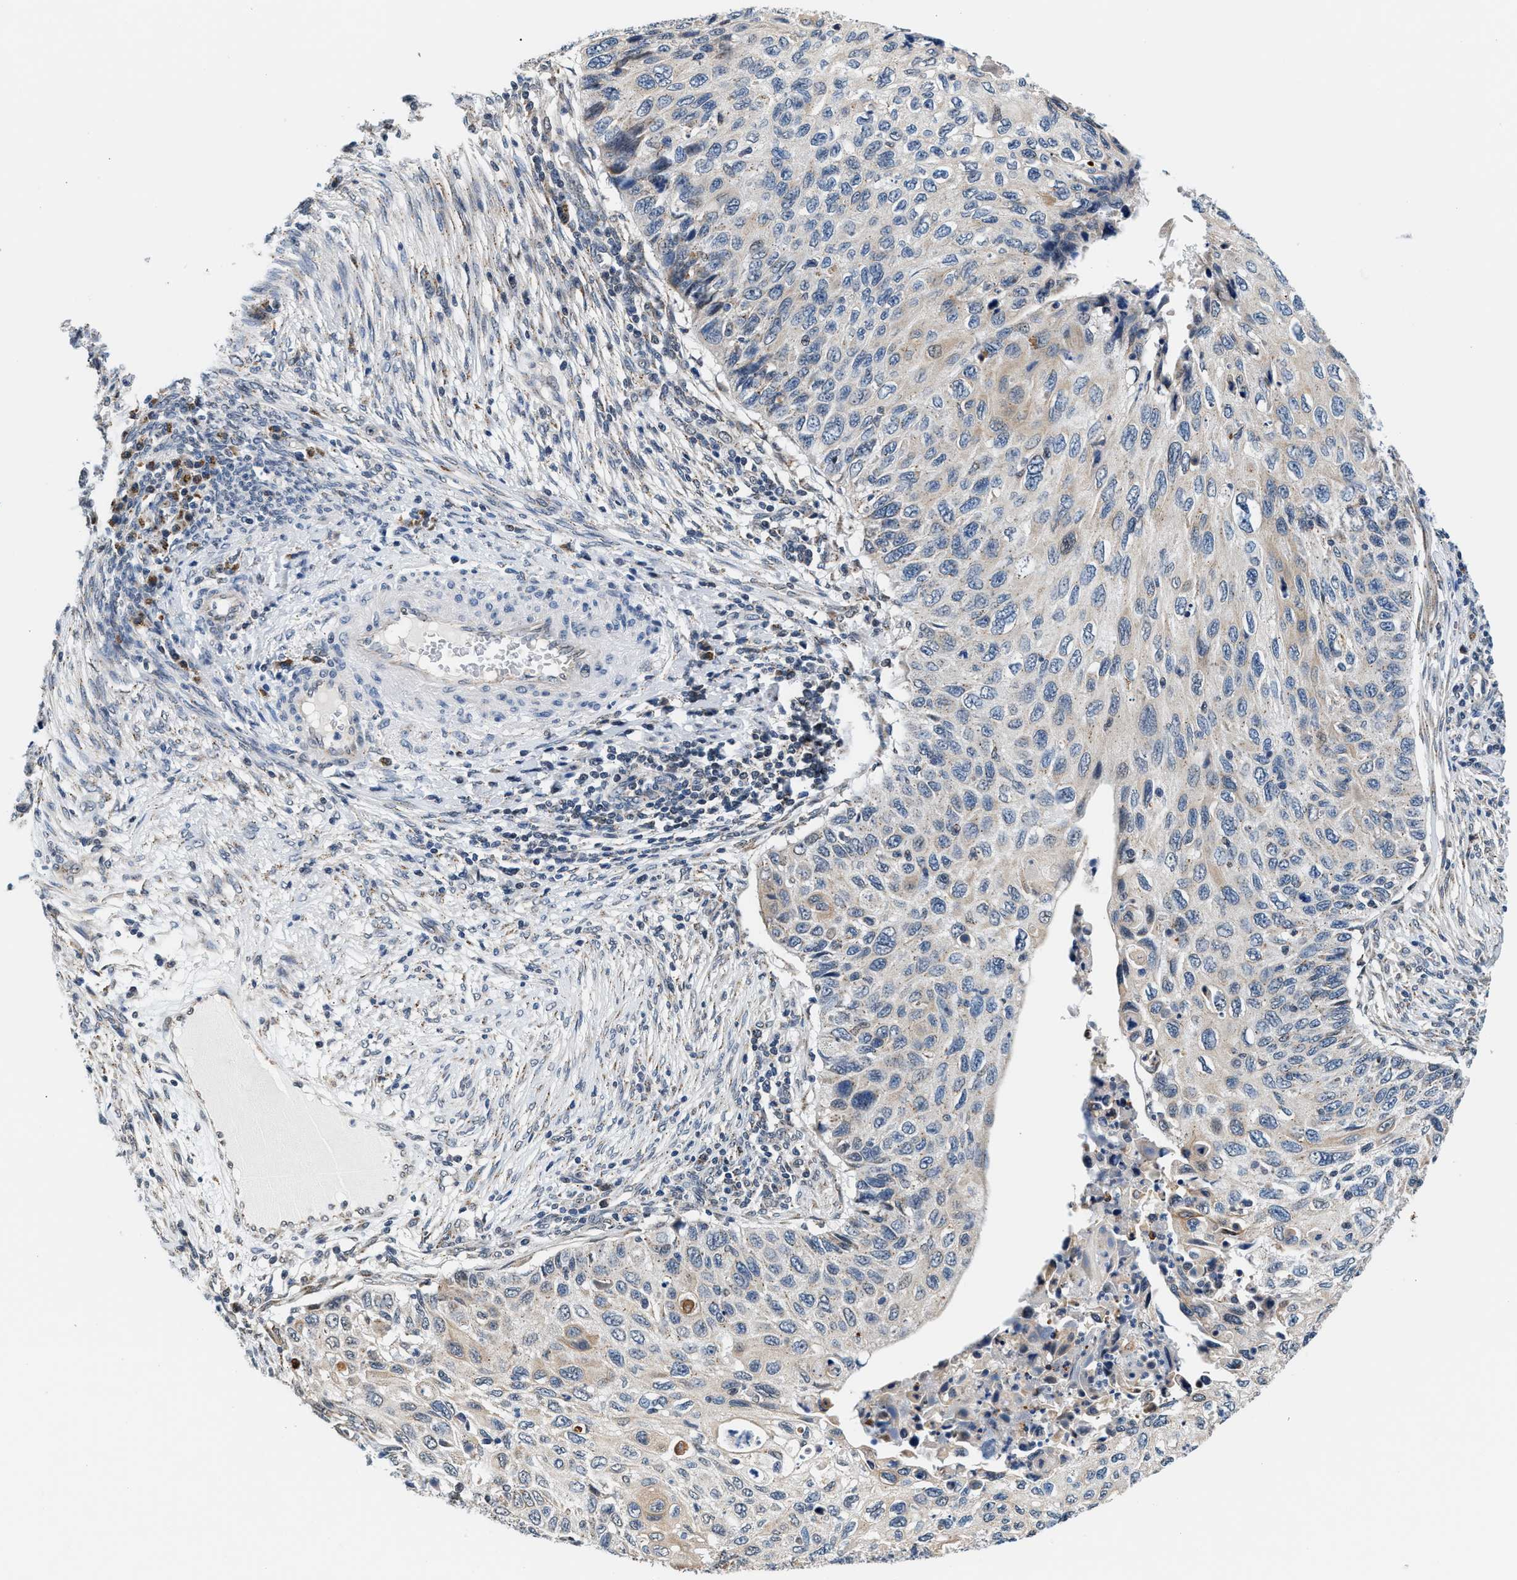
{"staining": {"intensity": "weak", "quantity": "<25%", "location": "cytoplasmic/membranous"}, "tissue": "cervical cancer", "cell_type": "Tumor cells", "image_type": "cancer", "snomed": [{"axis": "morphology", "description": "Squamous cell carcinoma, NOS"}, {"axis": "topography", "description": "Cervix"}], "caption": "Immunohistochemical staining of squamous cell carcinoma (cervical) shows no significant expression in tumor cells.", "gene": "KCNMB2", "patient": {"sex": "female", "age": 70}}